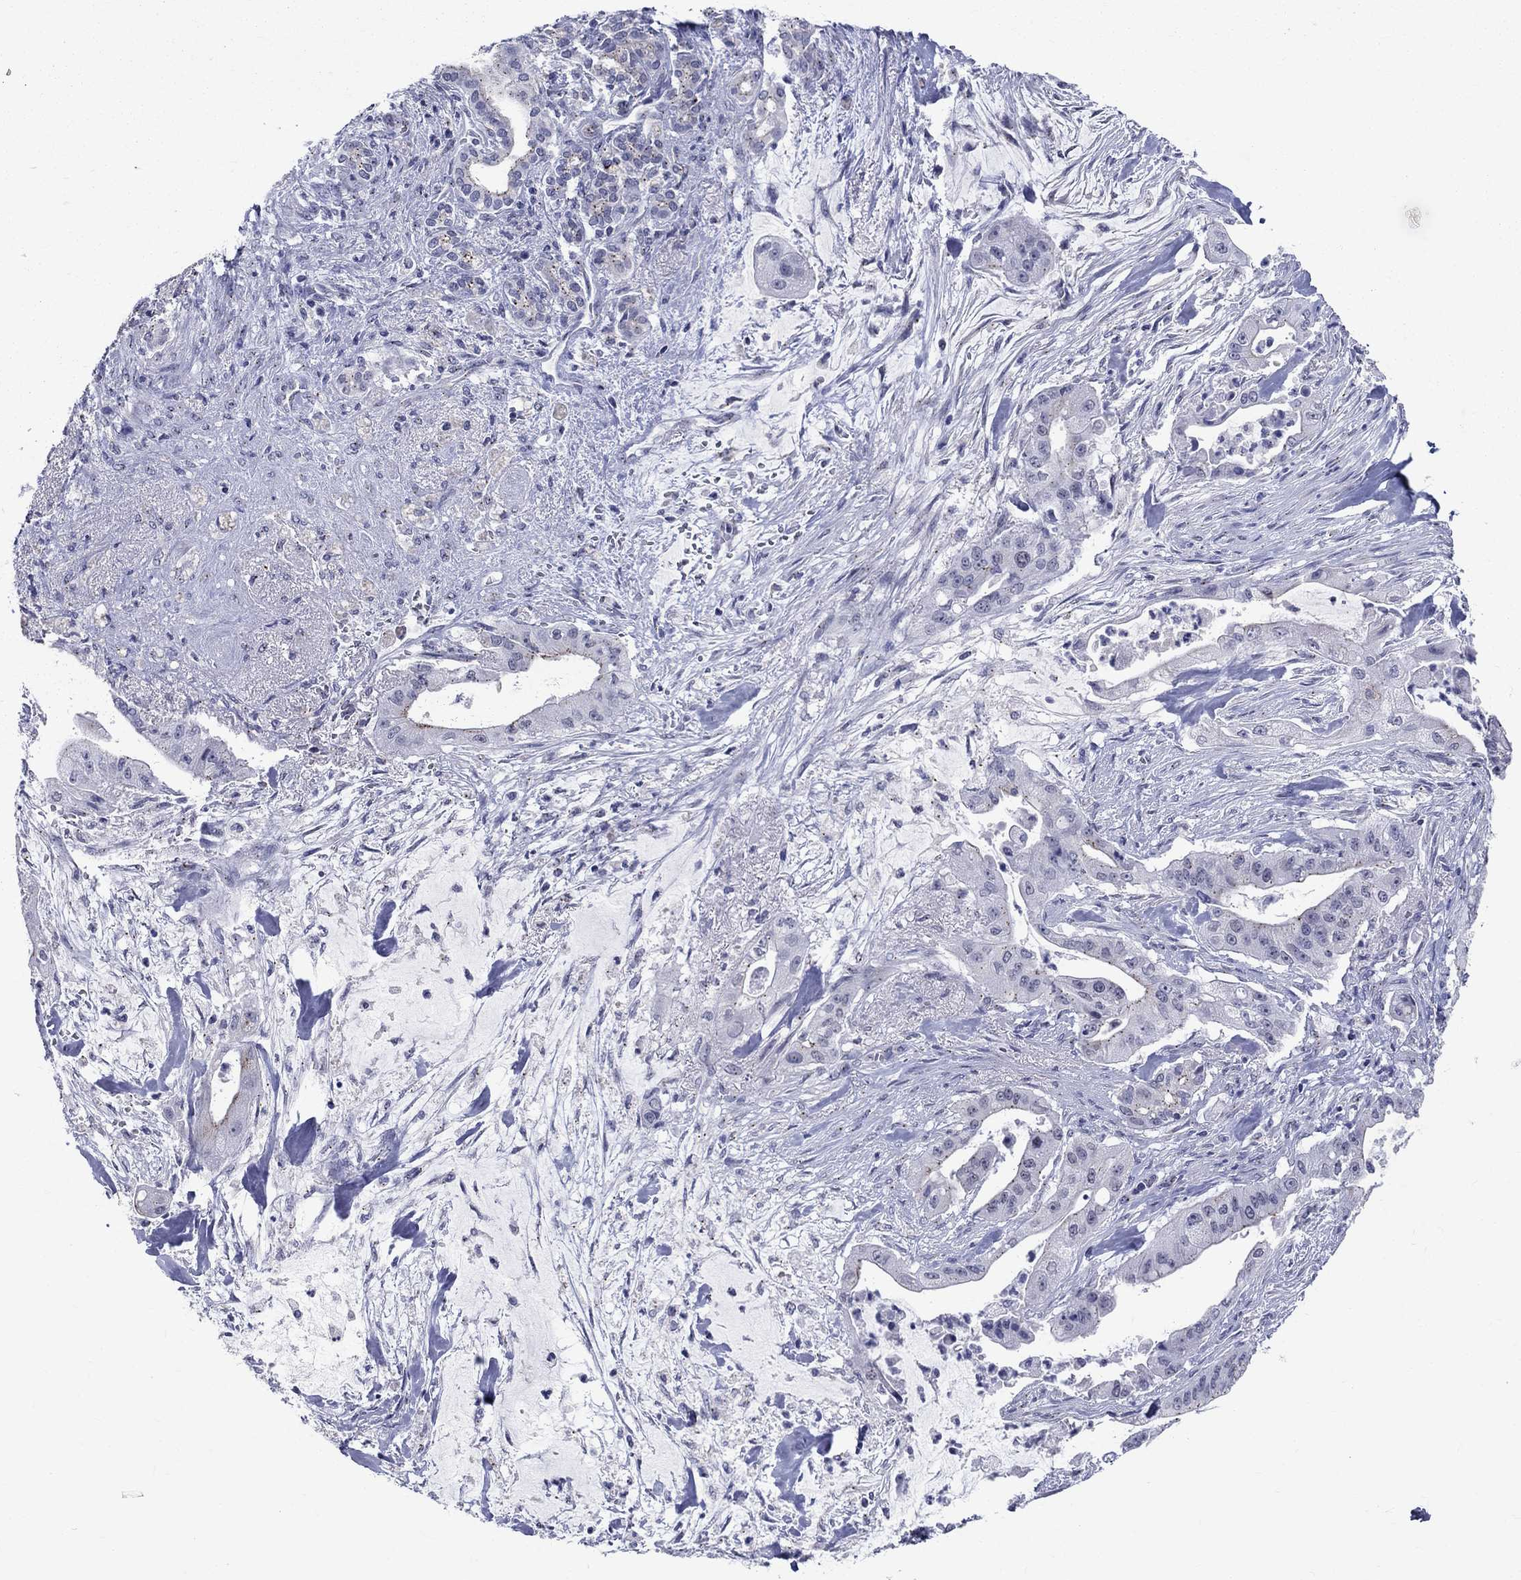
{"staining": {"intensity": "weak", "quantity": "25%-75%", "location": "cytoplasmic/membranous"}, "tissue": "pancreatic cancer", "cell_type": "Tumor cells", "image_type": "cancer", "snomed": [{"axis": "morphology", "description": "Normal tissue, NOS"}, {"axis": "morphology", "description": "Inflammation, NOS"}, {"axis": "morphology", "description": "Adenocarcinoma, NOS"}, {"axis": "topography", "description": "Pancreas"}], "caption": "This image shows IHC staining of human pancreatic cancer, with low weak cytoplasmic/membranous positivity in approximately 25%-75% of tumor cells.", "gene": "CEP43", "patient": {"sex": "male", "age": 57}}